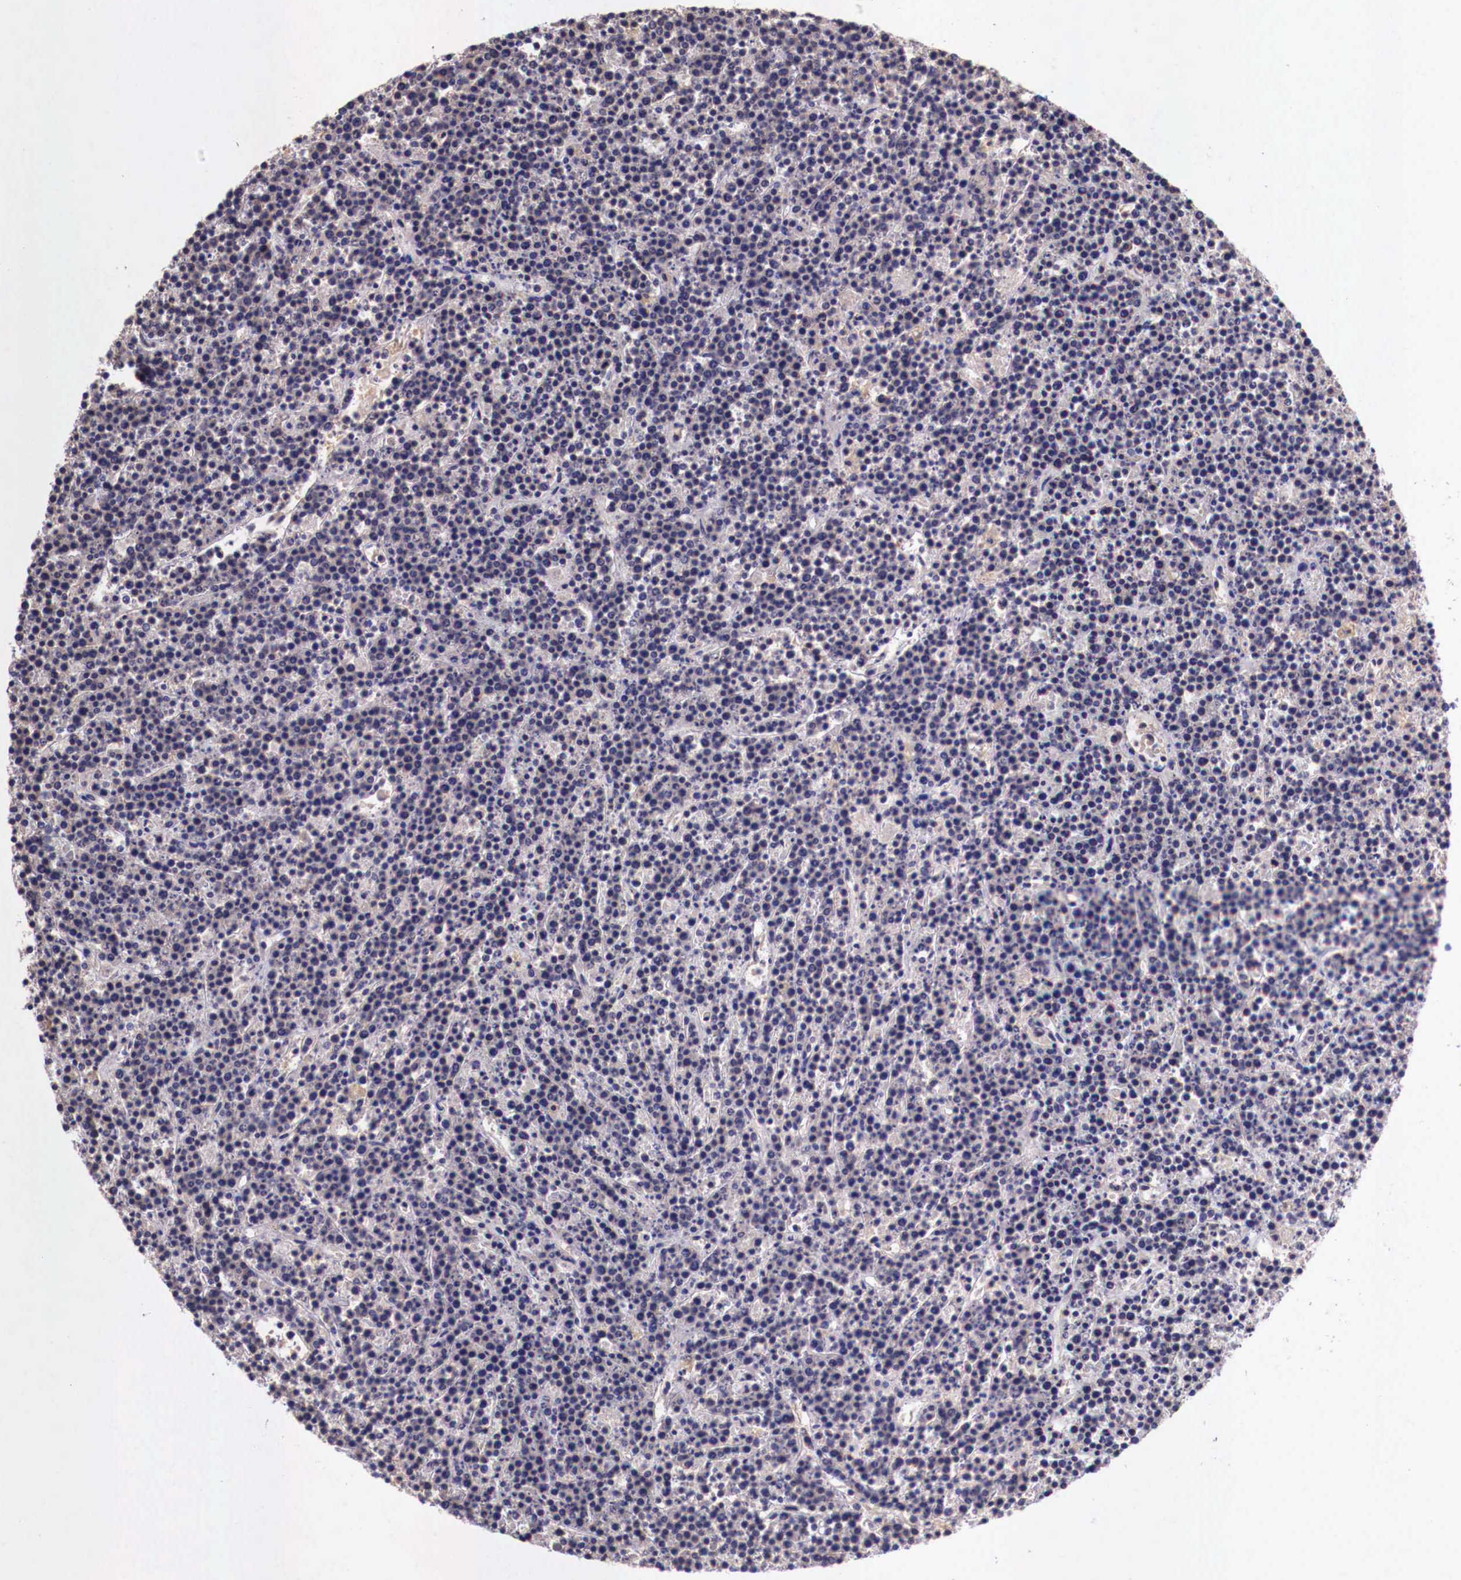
{"staining": {"intensity": "negative", "quantity": "none", "location": "none"}, "tissue": "lymphoma", "cell_type": "Tumor cells", "image_type": "cancer", "snomed": [{"axis": "morphology", "description": "Malignant lymphoma, non-Hodgkin's type, High grade"}, {"axis": "topography", "description": "Ovary"}], "caption": "DAB (3,3'-diaminobenzidine) immunohistochemical staining of human lymphoma demonstrates no significant positivity in tumor cells.", "gene": "GRIPAP1", "patient": {"sex": "female", "age": 56}}